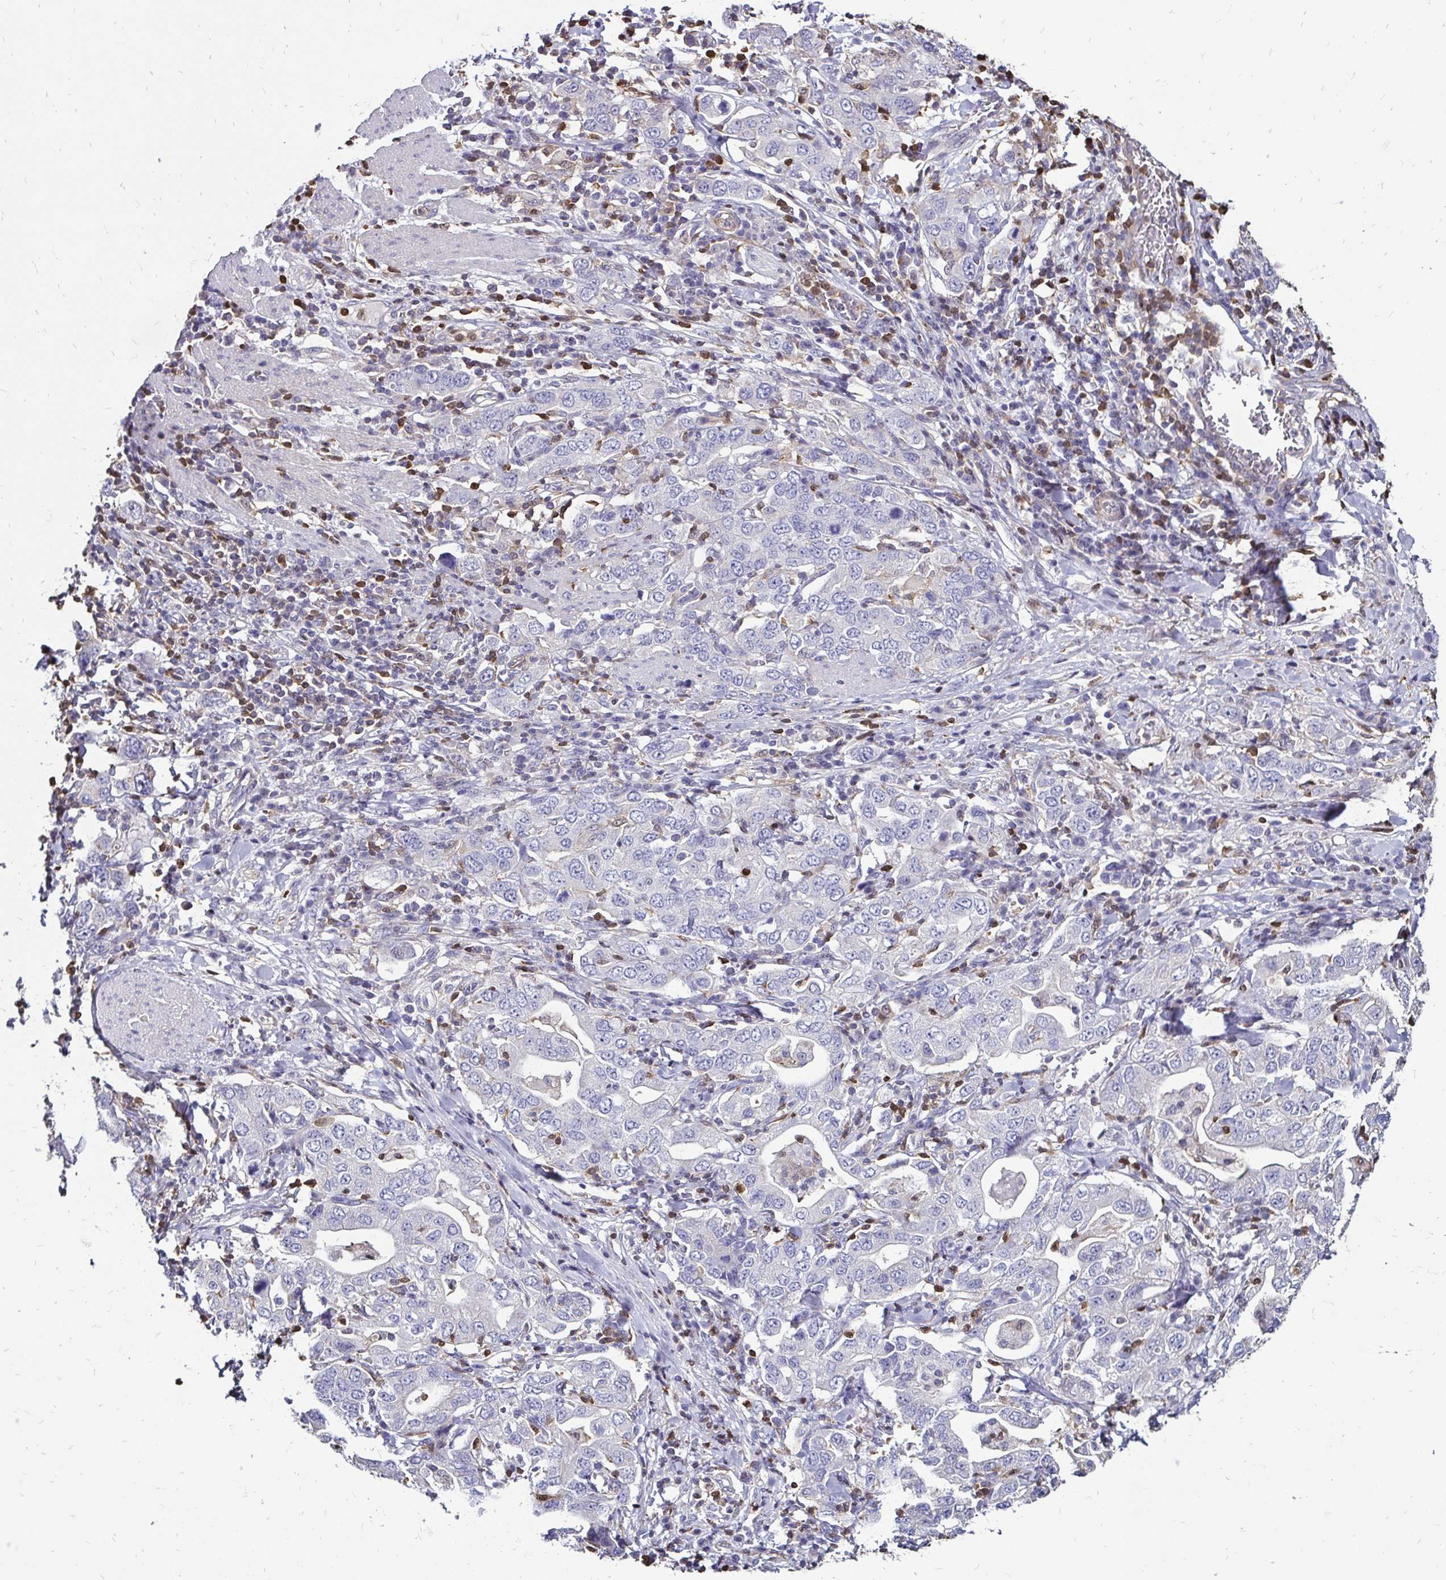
{"staining": {"intensity": "negative", "quantity": "none", "location": "none"}, "tissue": "stomach cancer", "cell_type": "Tumor cells", "image_type": "cancer", "snomed": [{"axis": "morphology", "description": "Adenocarcinoma, NOS"}, {"axis": "topography", "description": "Stomach, upper"}, {"axis": "topography", "description": "Stomach"}], "caption": "DAB immunohistochemical staining of stomach cancer (adenocarcinoma) exhibits no significant positivity in tumor cells. Nuclei are stained in blue.", "gene": "ZFP1", "patient": {"sex": "male", "age": 62}}